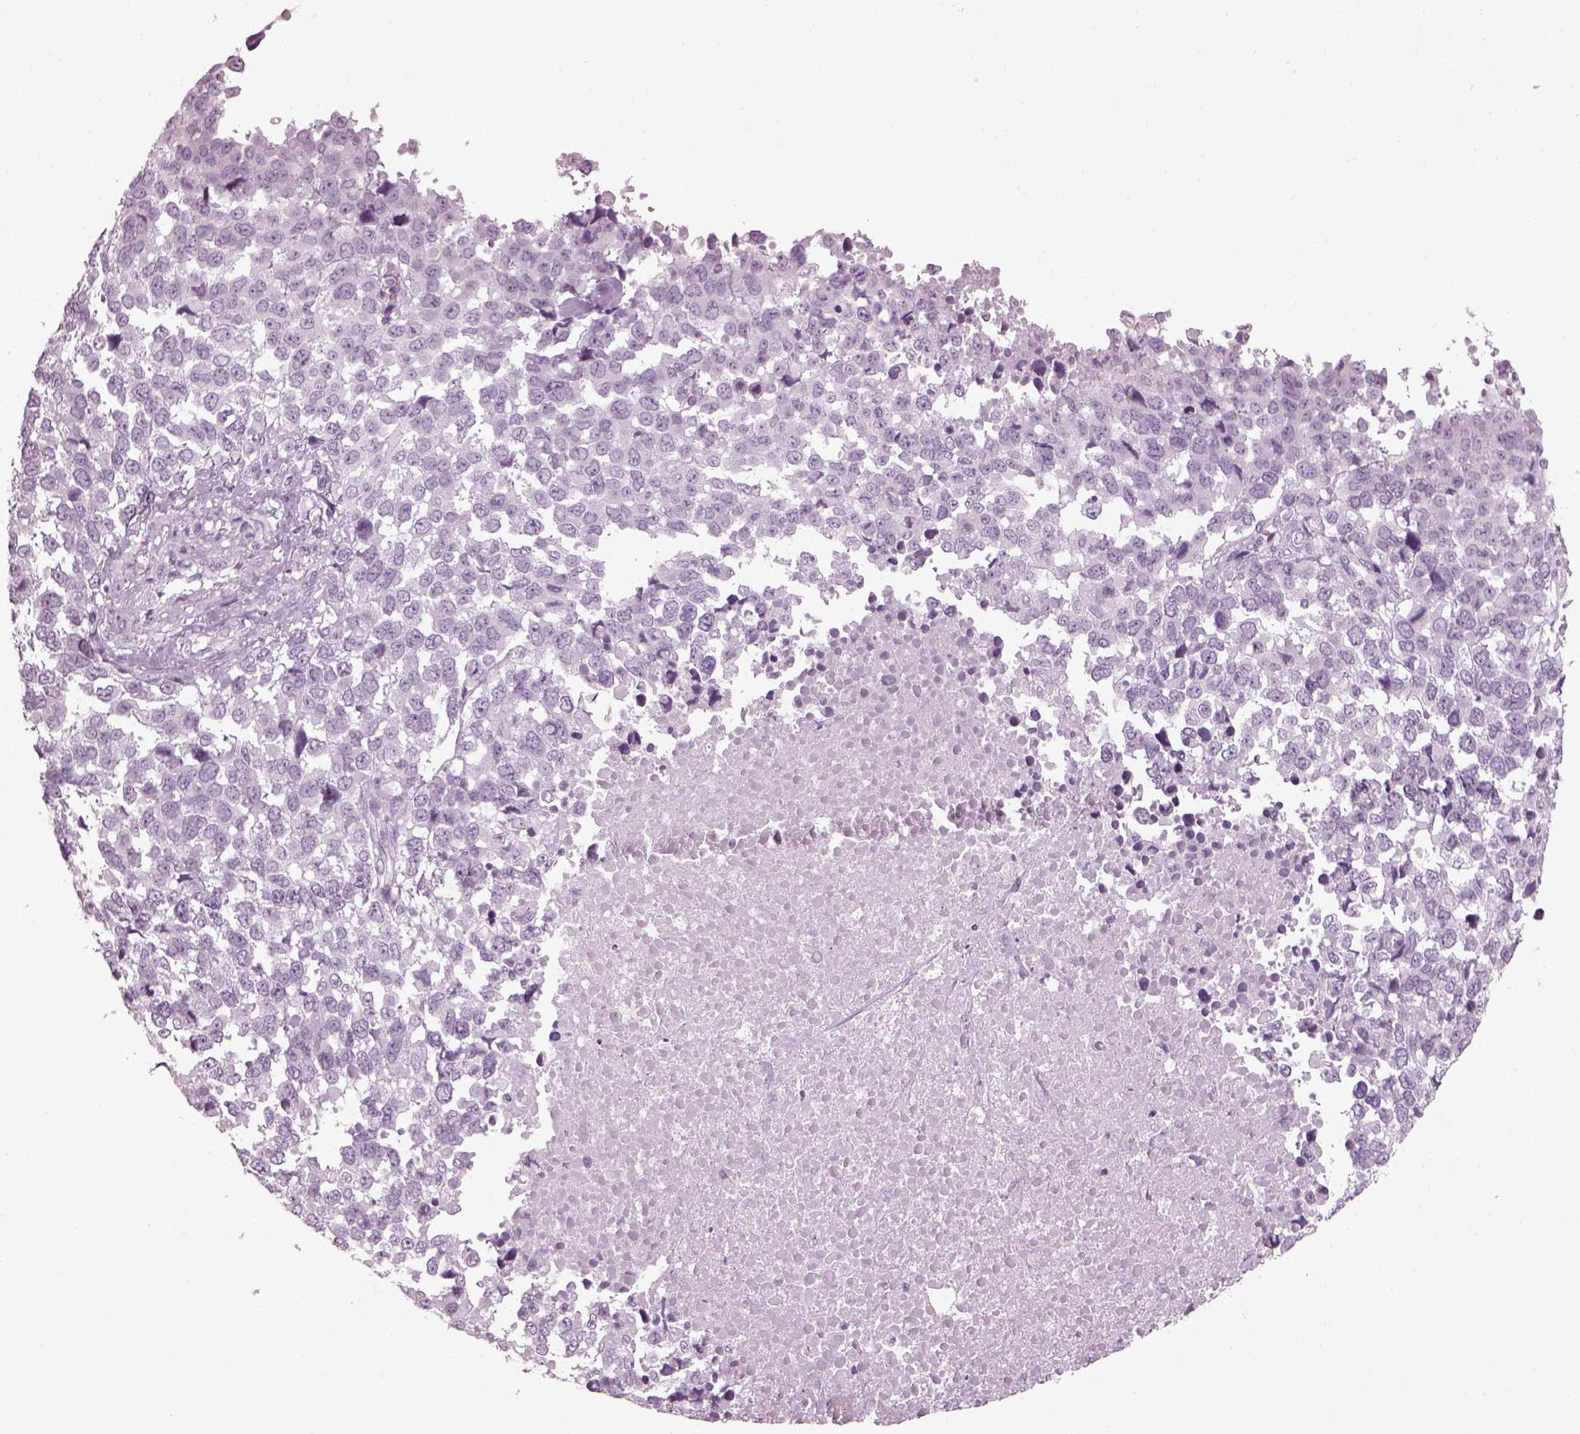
{"staining": {"intensity": "negative", "quantity": "none", "location": "none"}, "tissue": "melanoma", "cell_type": "Tumor cells", "image_type": "cancer", "snomed": [{"axis": "morphology", "description": "Malignant melanoma, Metastatic site"}, {"axis": "topography", "description": "Skin"}], "caption": "Human melanoma stained for a protein using immunohistochemistry (IHC) exhibits no staining in tumor cells.", "gene": "PDC", "patient": {"sex": "male", "age": 84}}